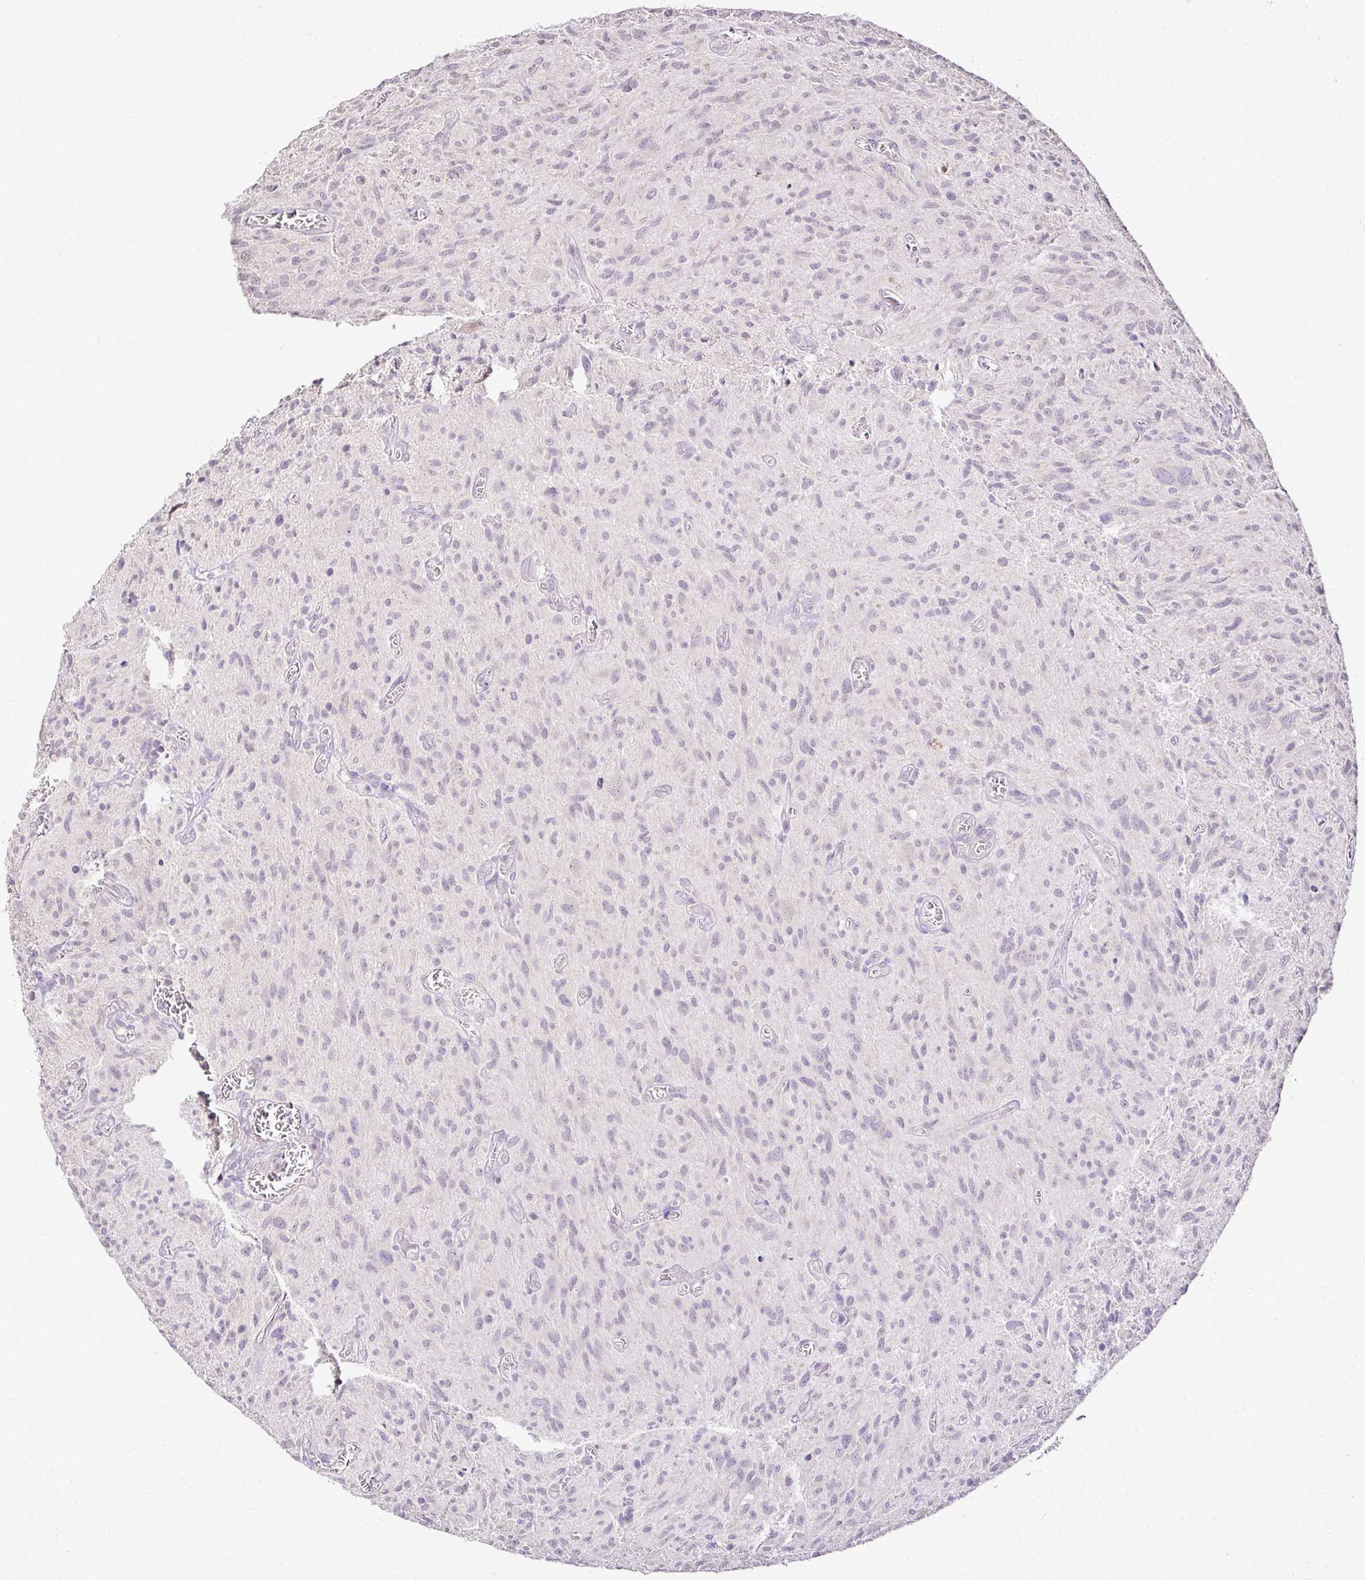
{"staining": {"intensity": "negative", "quantity": "none", "location": "none"}, "tissue": "glioma", "cell_type": "Tumor cells", "image_type": "cancer", "snomed": [{"axis": "morphology", "description": "Glioma, malignant, High grade"}, {"axis": "topography", "description": "Brain"}], "caption": "Immunohistochemistry (IHC) photomicrograph of glioma stained for a protein (brown), which exhibits no positivity in tumor cells. The staining is performed using DAB brown chromogen with nuclei counter-stained in using hematoxylin.", "gene": "KIAA1210", "patient": {"sex": "male", "age": 75}}